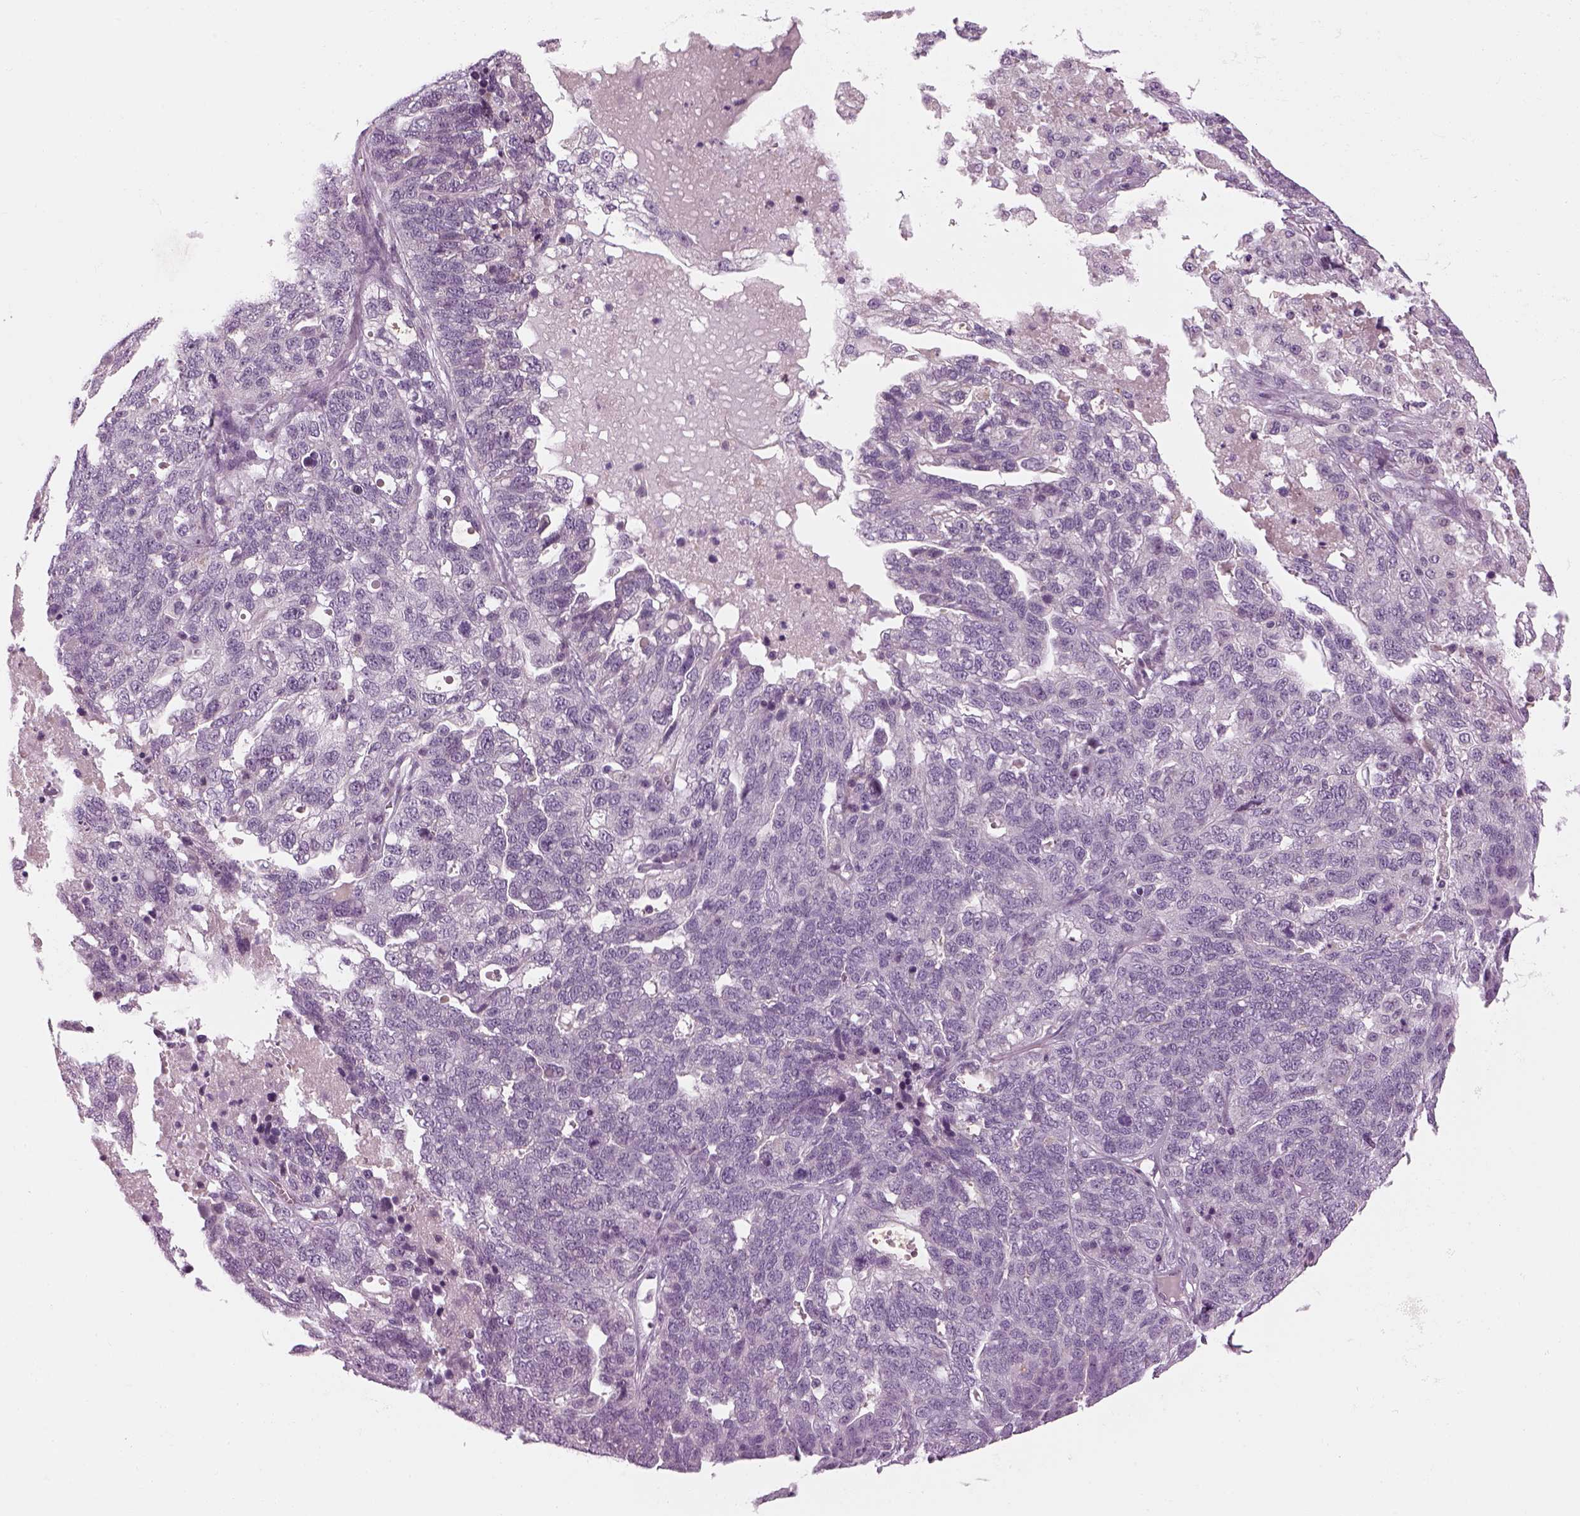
{"staining": {"intensity": "negative", "quantity": "none", "location": "none"}, "tissue": "ovarian cancer", "cell_type": "Tumor cells", "image_type": "cancer", "snomed": [{"axis": "morphology", "description": "Cystadenocarcinoma, serous, NOS"}, {"axis": "topography", "description": "Ovary"}], "caption": "Ovarian cancer was stained to show a protein in brown. There is no significant expression in tumor cells.", "gene": "LRRIQ3", "patient": {"sex": "female", "age": 71}}